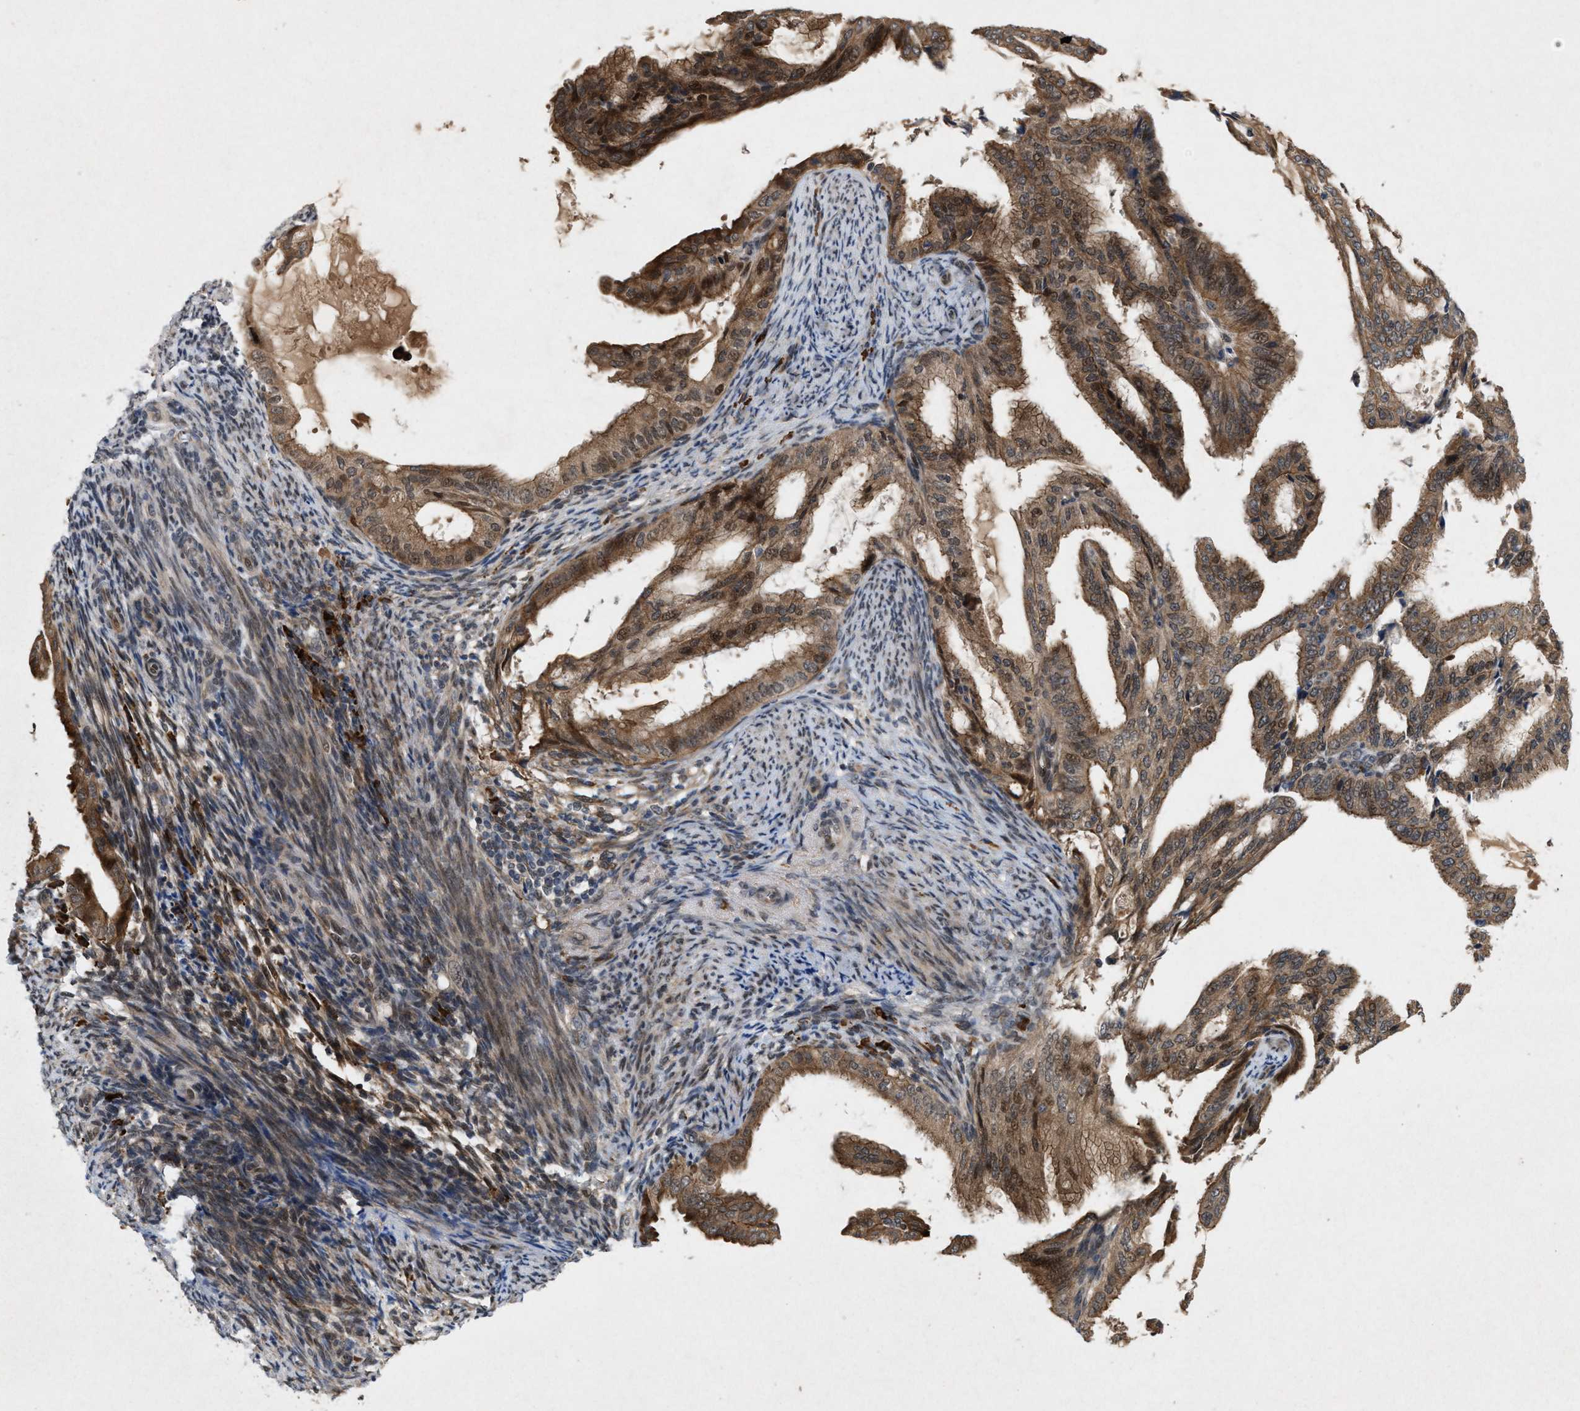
{"staining": {"intensity": "moderate", "quantity": ">75%", "location": "cytoplasmic/membranous,nuclear"}, "tissue": "endometrial cancer", "cell_type": "Tumor cells", "image_type": "cancer", "snomed": [{"axis": "morphology", "description": "Adenocarcinoma, NOS"}, {"axis": "topography", "description": "Endometrium"}], "caption": "This is an image of IHC staining of endometrial adenocarcinoma, which shows moderate positivity in the cytoplasmic/membranous and nuclear of tumor cells.", "gene": "MFSD6", "patient": {"sex": "female", "age": 58}}